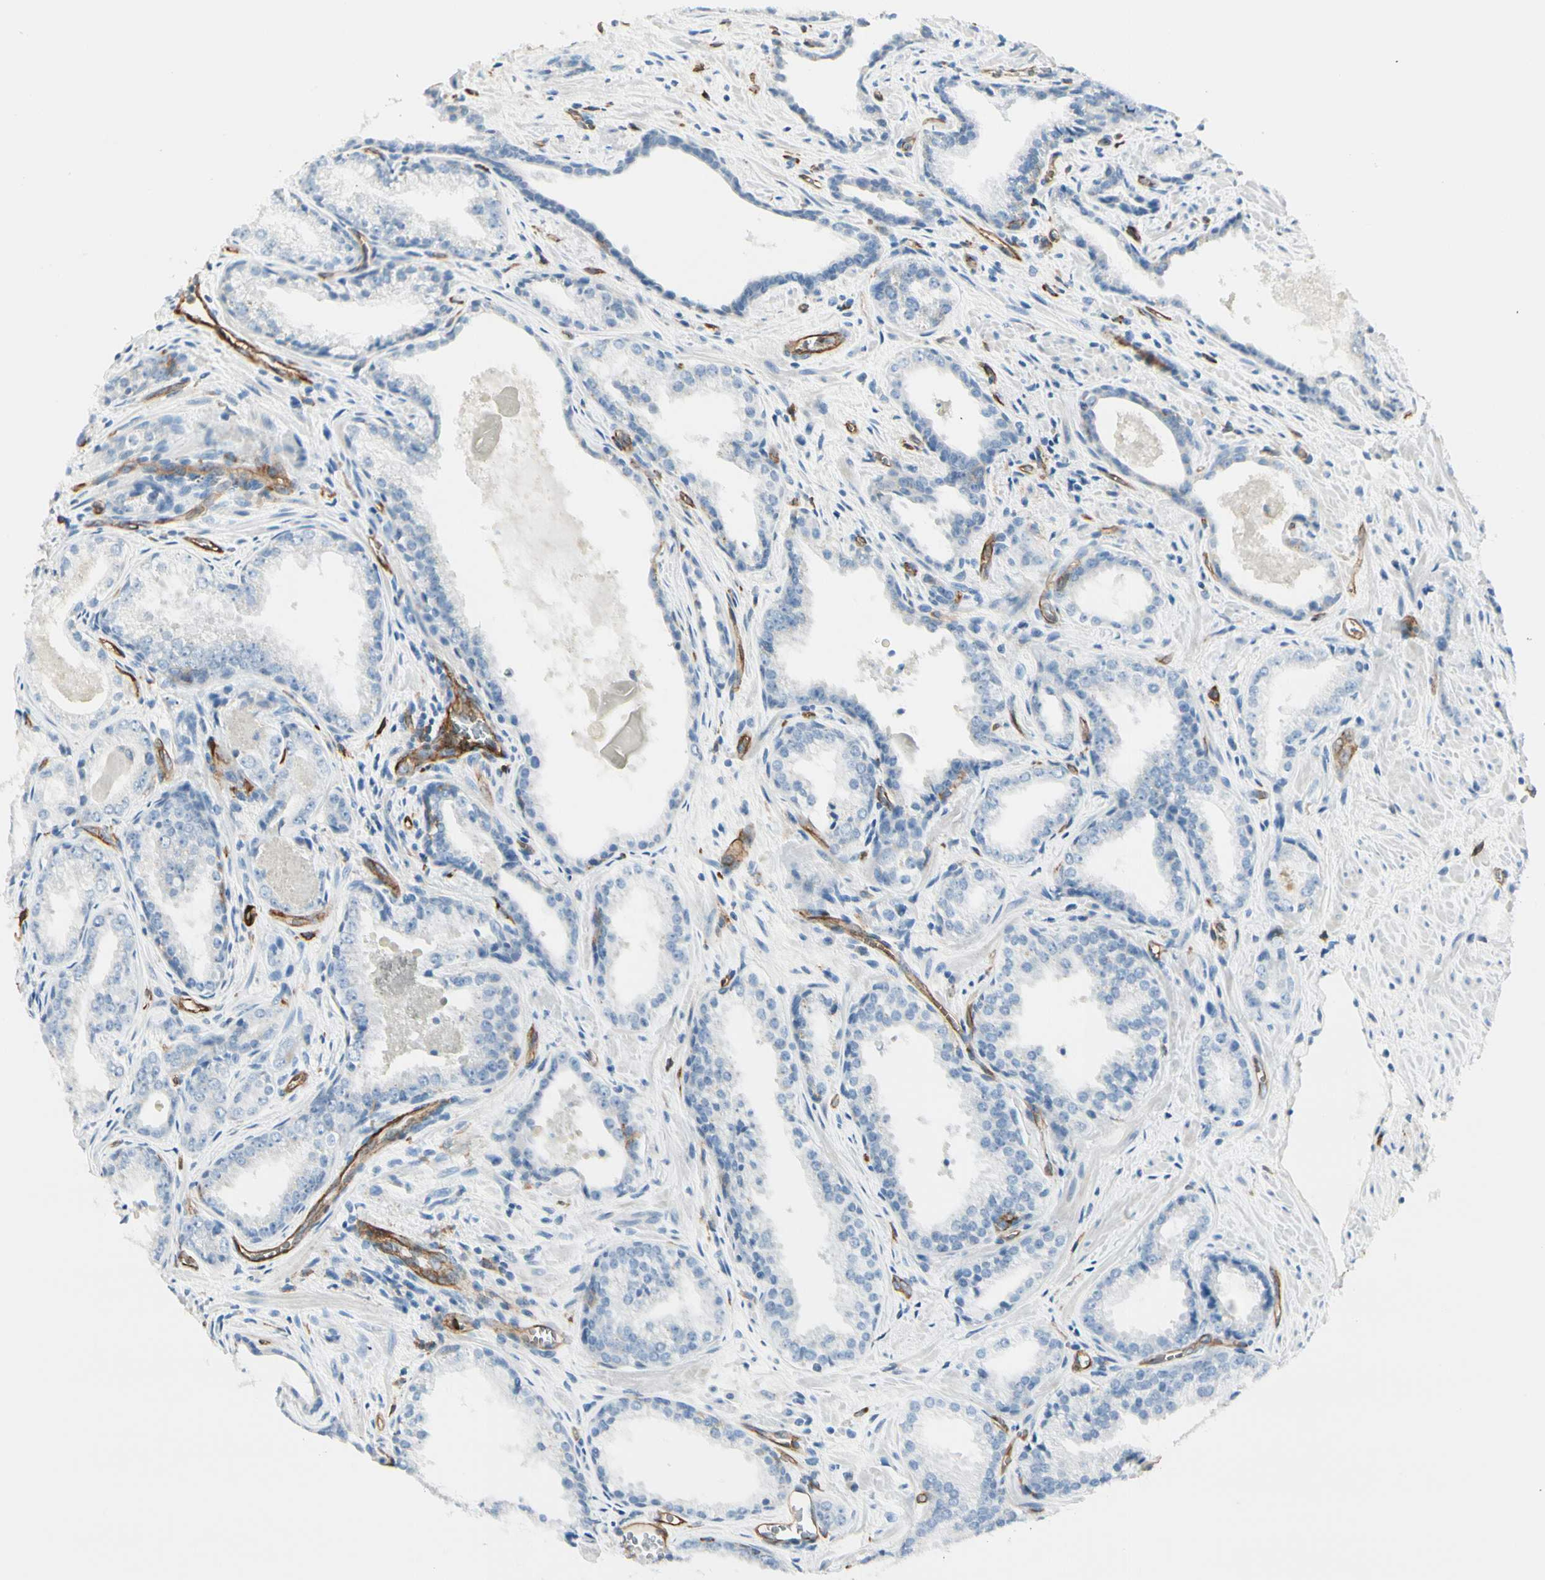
{"staining": {"intensity": "negative", "quantity": "none", "location": "none"}, "tissue": "prostate cancer", "cell_type": "Tumor cells", "image_type": "cancer", "snomed": [{"axis": "morphology", "description": "Adenocarcinoma, Low grade"}, {"axis": "topography", "description": "Prostate"}], "caption": "Immunohistochemistry of human low-grade adenocarcinoma (prostate) reveals no positivity in tumor cells.", "gene": "CD93", "patient": {"sex": "male", "age": 60}}